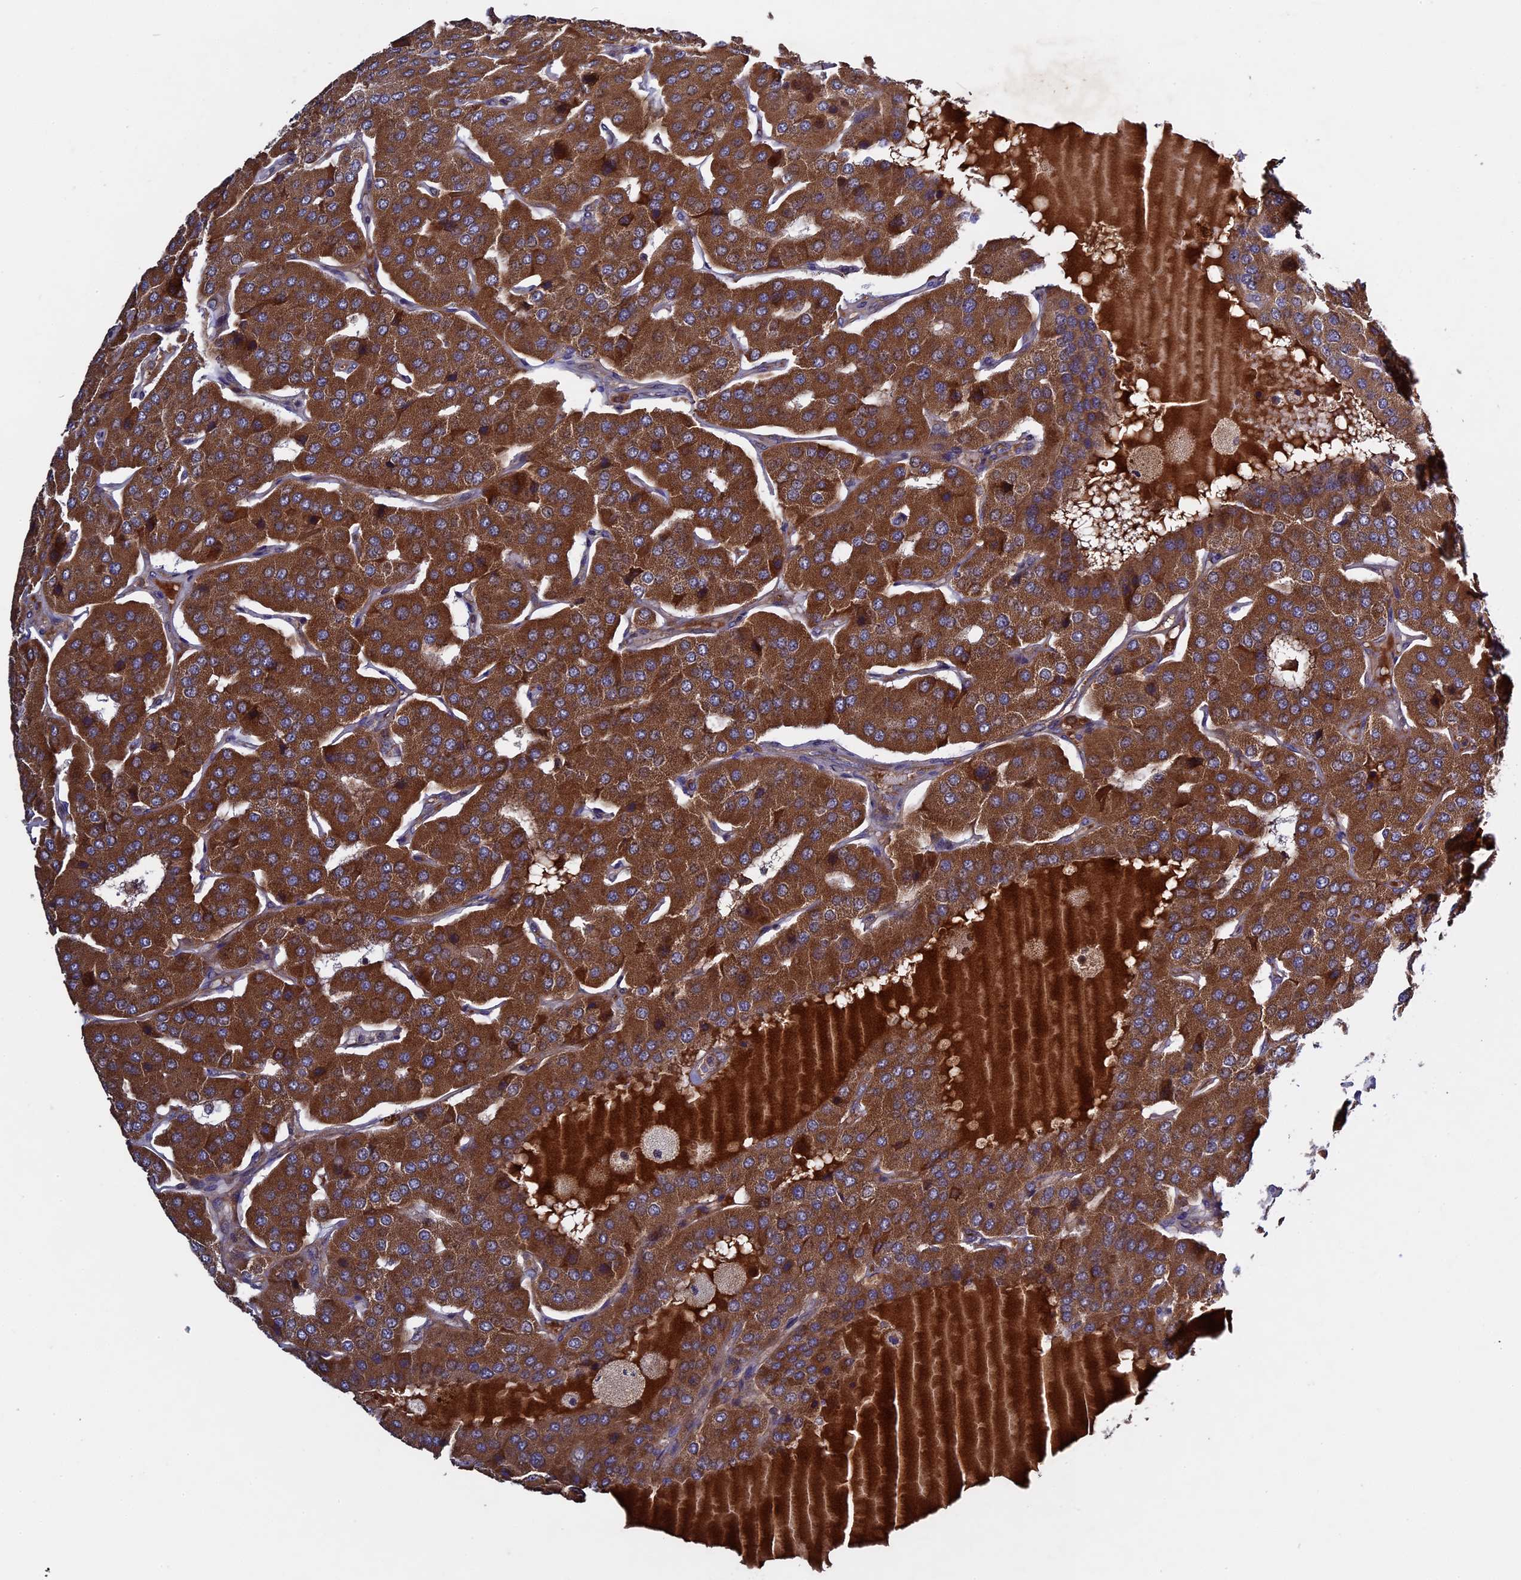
{"staining": {"intensity": "strong", "quantity": ">75%", "location": "cytoplasmic/membranous"}, "tissue": "parathyroid gland", "cell_type": "Glandular cells", "image_type": "normal", "snomed": [{"axis": "morphology", "description": "Normal tissue, NOS"}, {"axis": "morphology", "description": "Adenoma, NOS"}, {"axis": "topography", "description": "Parathyroid gland"}], "caption": "Protein analysis of benign parathyroid gland exhibits strong cytoplasmic/membranous positivity in about >75% of glandular cells.", "gene": "RAB15", "patient": {"sex": "female", "age": 86}}